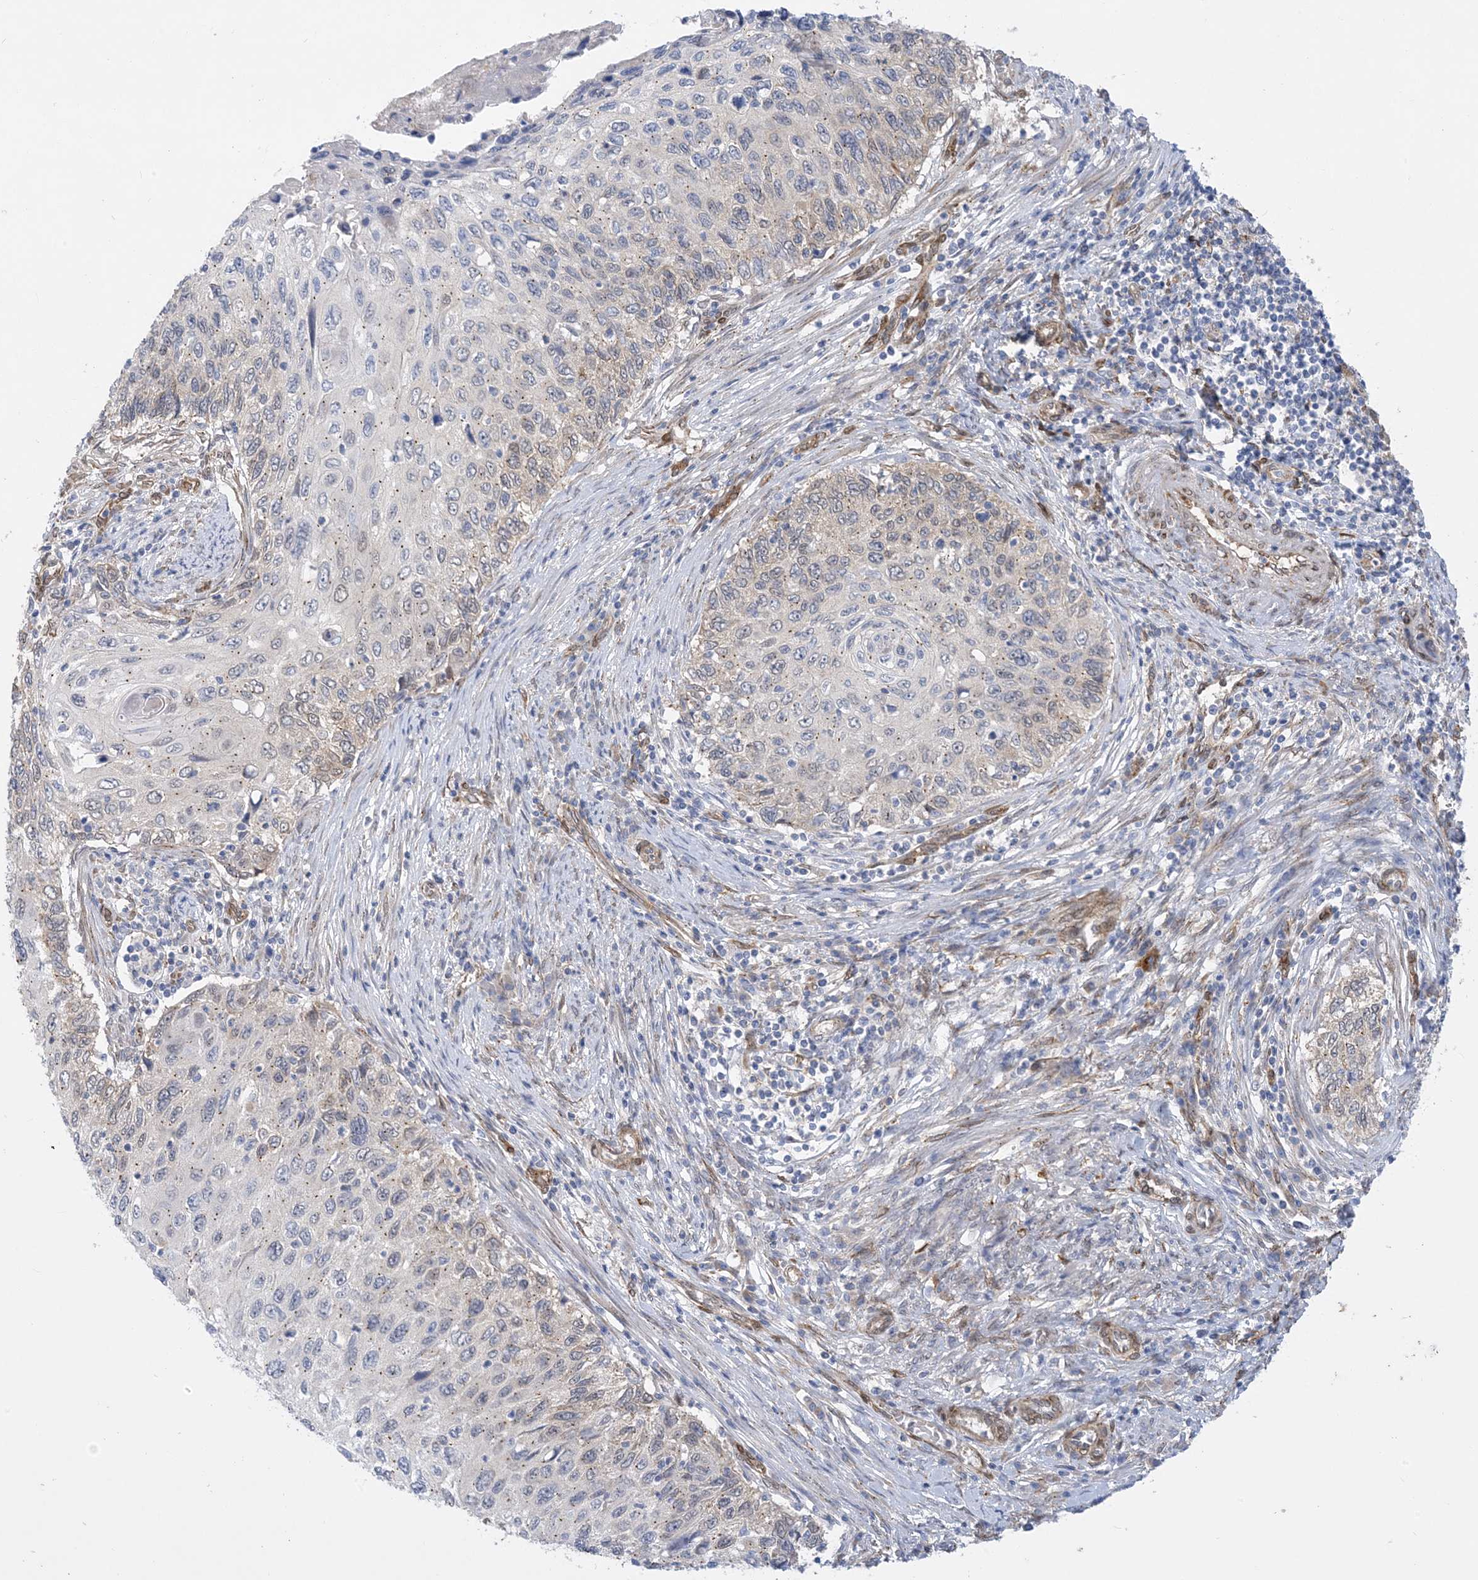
{"staining": {"intensity": "weak", "quantity": "<25%", "location": "cytoplasmic/membranous"}, "tissue": "cervical cancer", "cell_type": "Tumor cells", "image_type": "cancer", "snomed": [{"axis": "morphology", "description": "Squamous cell carcinoma, NOS"}, {"axis": "topography", "description": "Cervix"}], "caption": "DAB (3,3'-diaminobenzidine) immunohistochemical staining of human cervical squamous cell carcinoma exhibits no significant expression in tumor cells.", "gene": "RBMS3", "patient": {"sex": "female", "age": 70}}